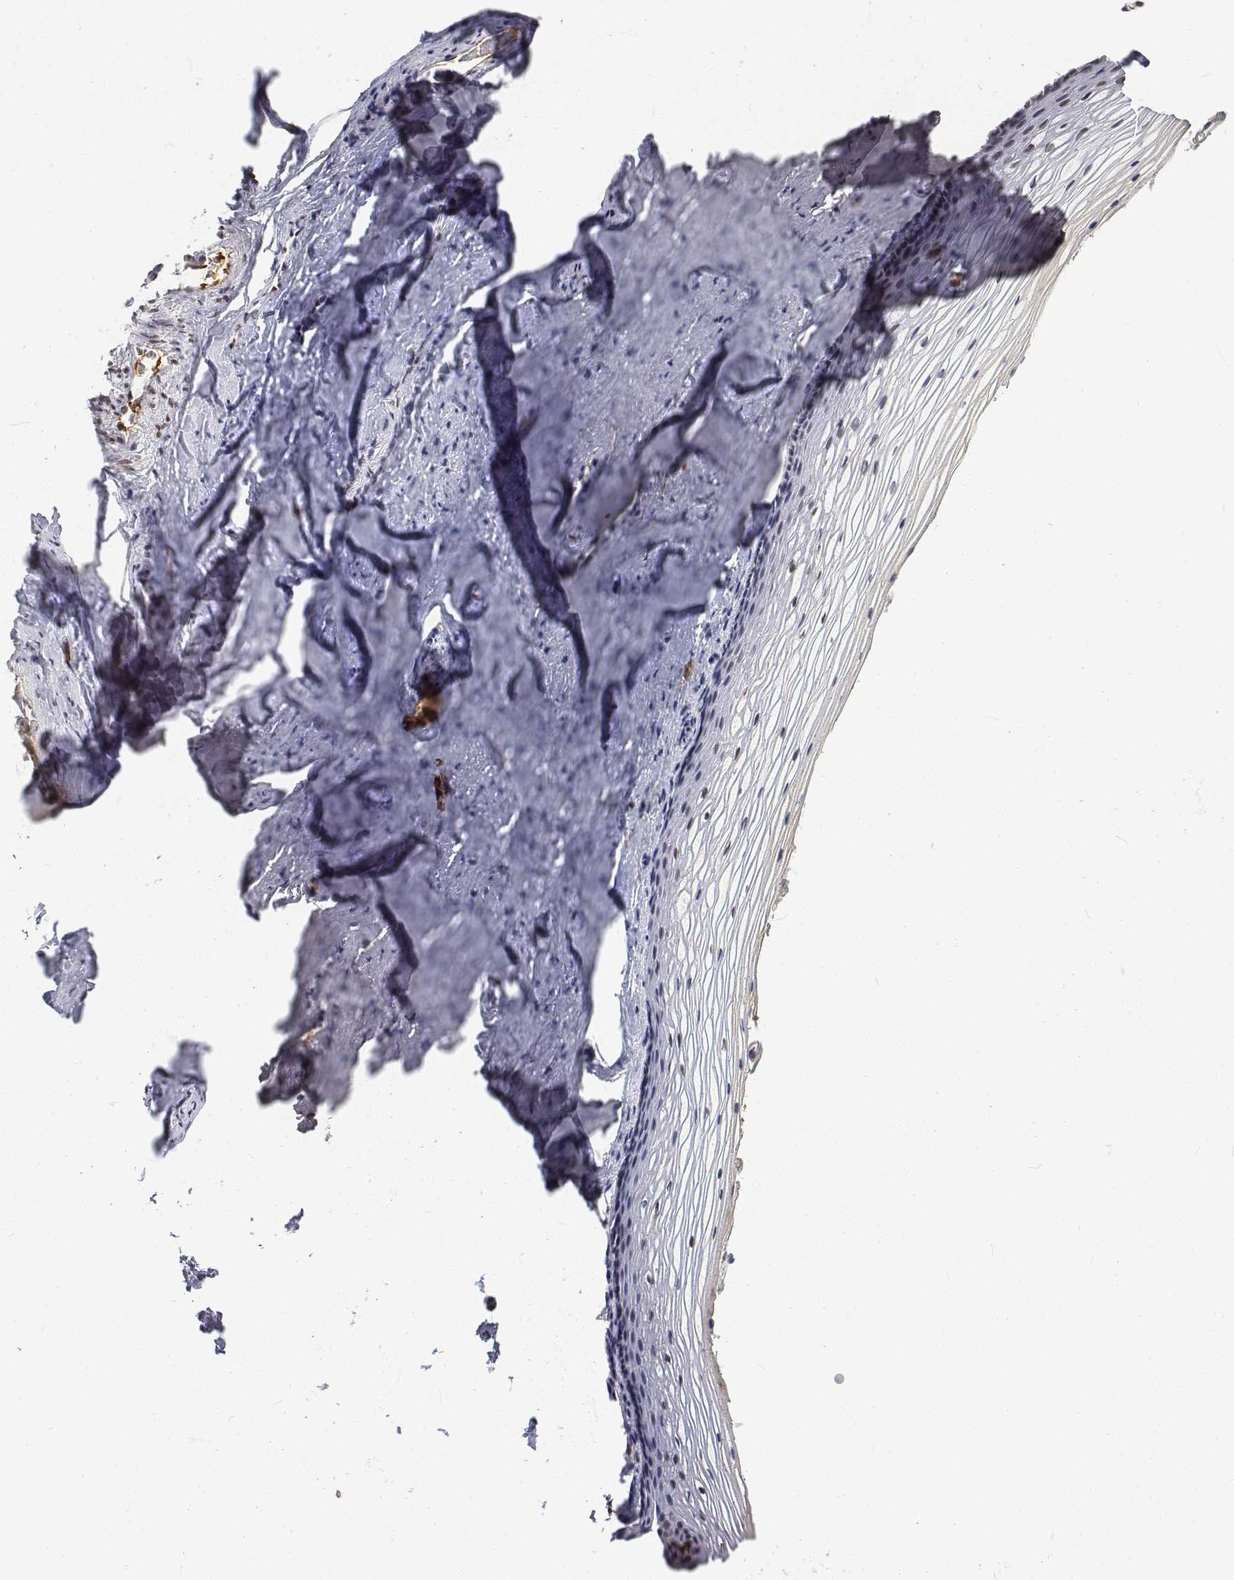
{"staining": {"intensity": "moderate", "quantity": "<25%", "location": "nuclear"}, "tissue": "vagina", "cell_type": "Squamous epithelial cells", "image_type": "normal", "snomed": [{"axis": "morphology", "description": "Normal tissue, NOS"}, {"axis": "topography", "description": "Vagina"}], "caption": "Vagina was stained to show a protein in brown. There is low levels of moderate nuclear staining in approximately <25% of squamous epithelial cells. Nuclei are stained in blue.", "gene": "ATRX", "patient": {"sex": "female", "age": 52}}